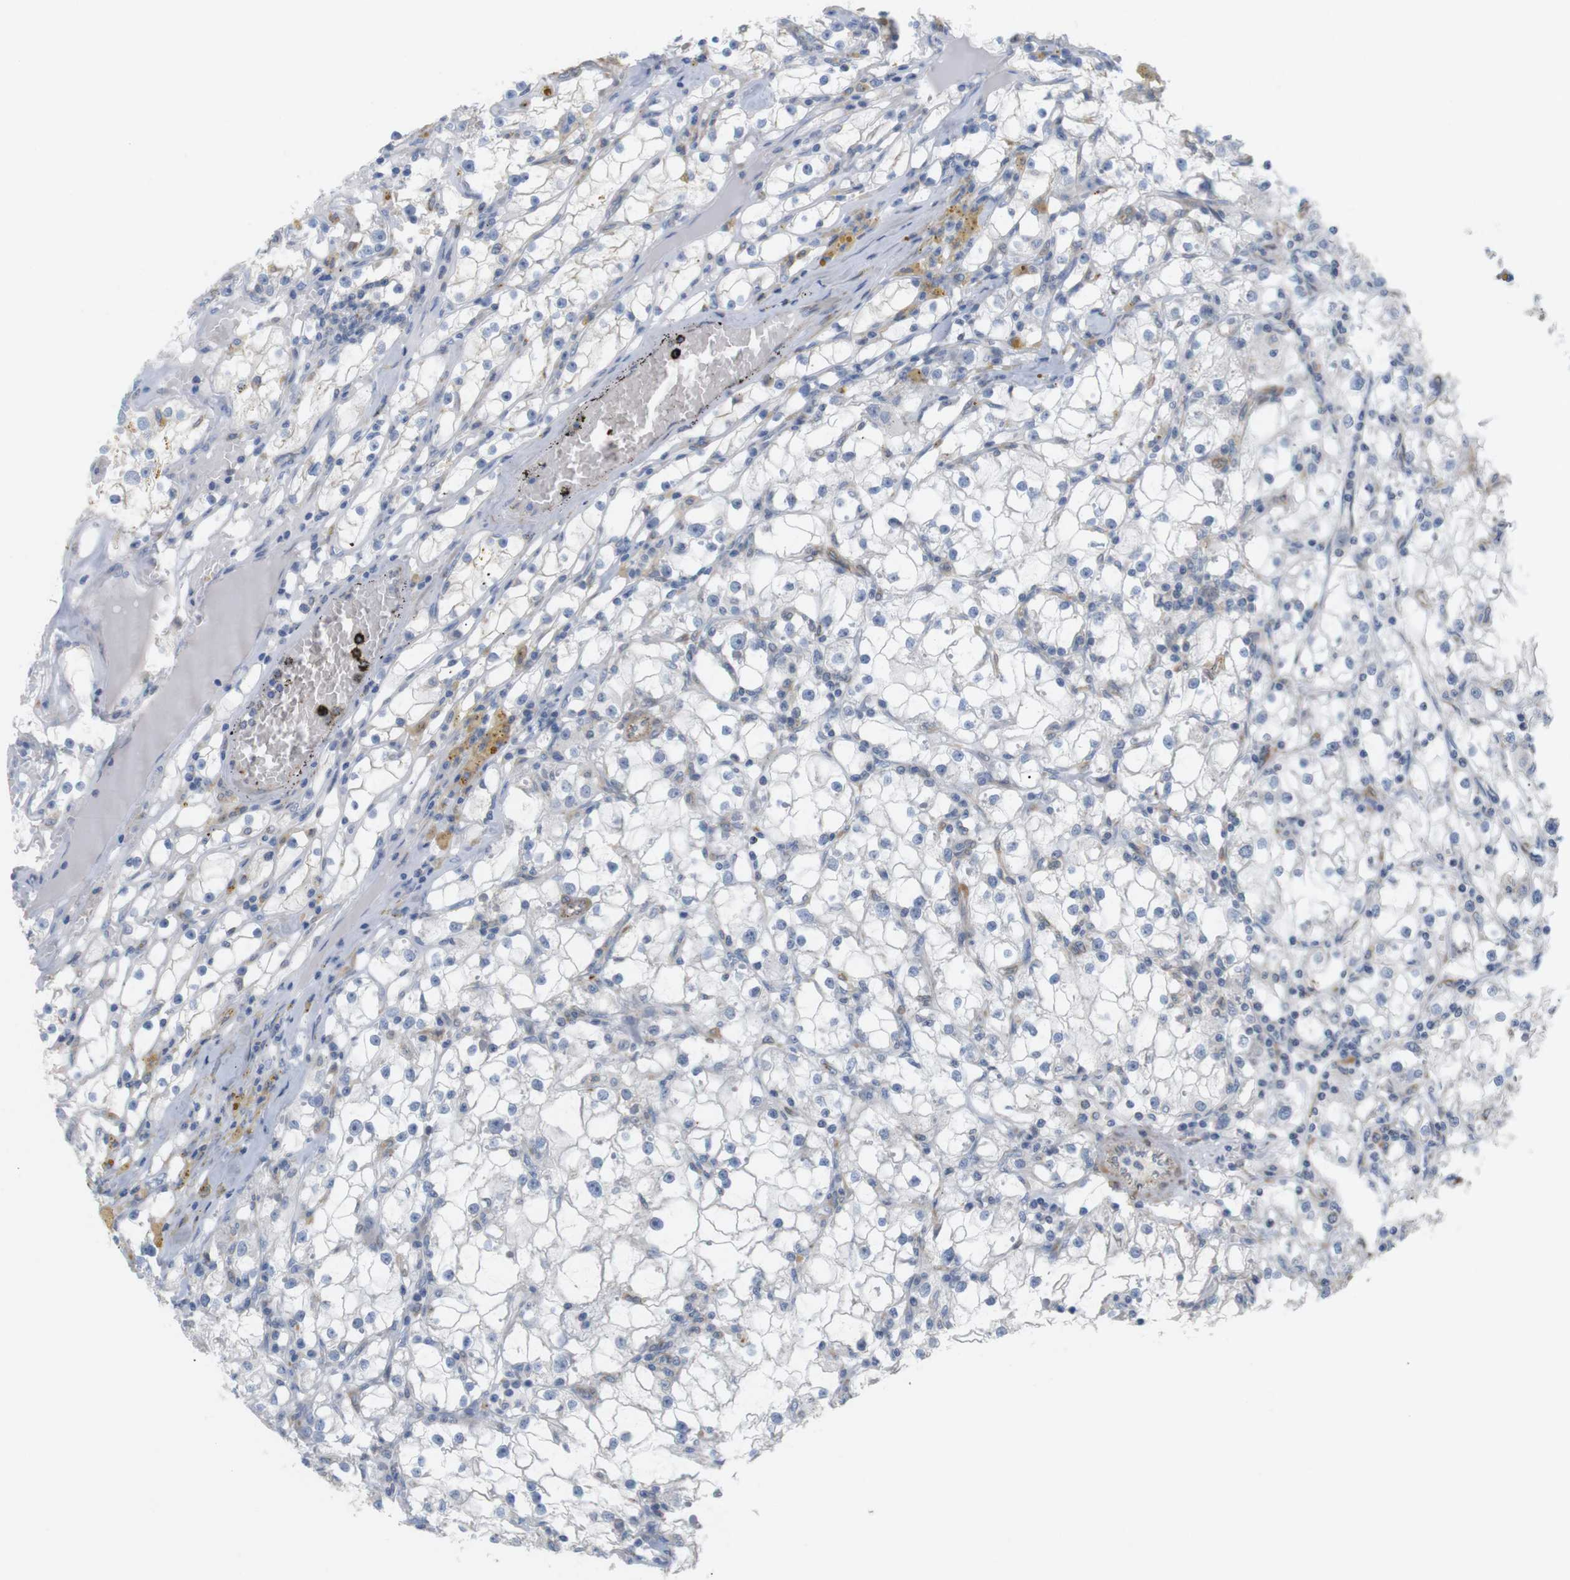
{"staining": {"intensity": "negative", "quantity": "none", "location": "none"}, "tissue": "renal cancer", "cell_type": "Tumor cells", "image_type": "cancer", "snomed": [{"axis": "morphology", "description": "Adenocarcinoma, NOS"}, {"axis": "topography", "description": "Kidney"}], "caption": "Tumor cells are negative for protein expression in human renal cancer (adenocarcinoma).", "gene": "ITPR1", "patient": {"sex": "male", "age": 56}}